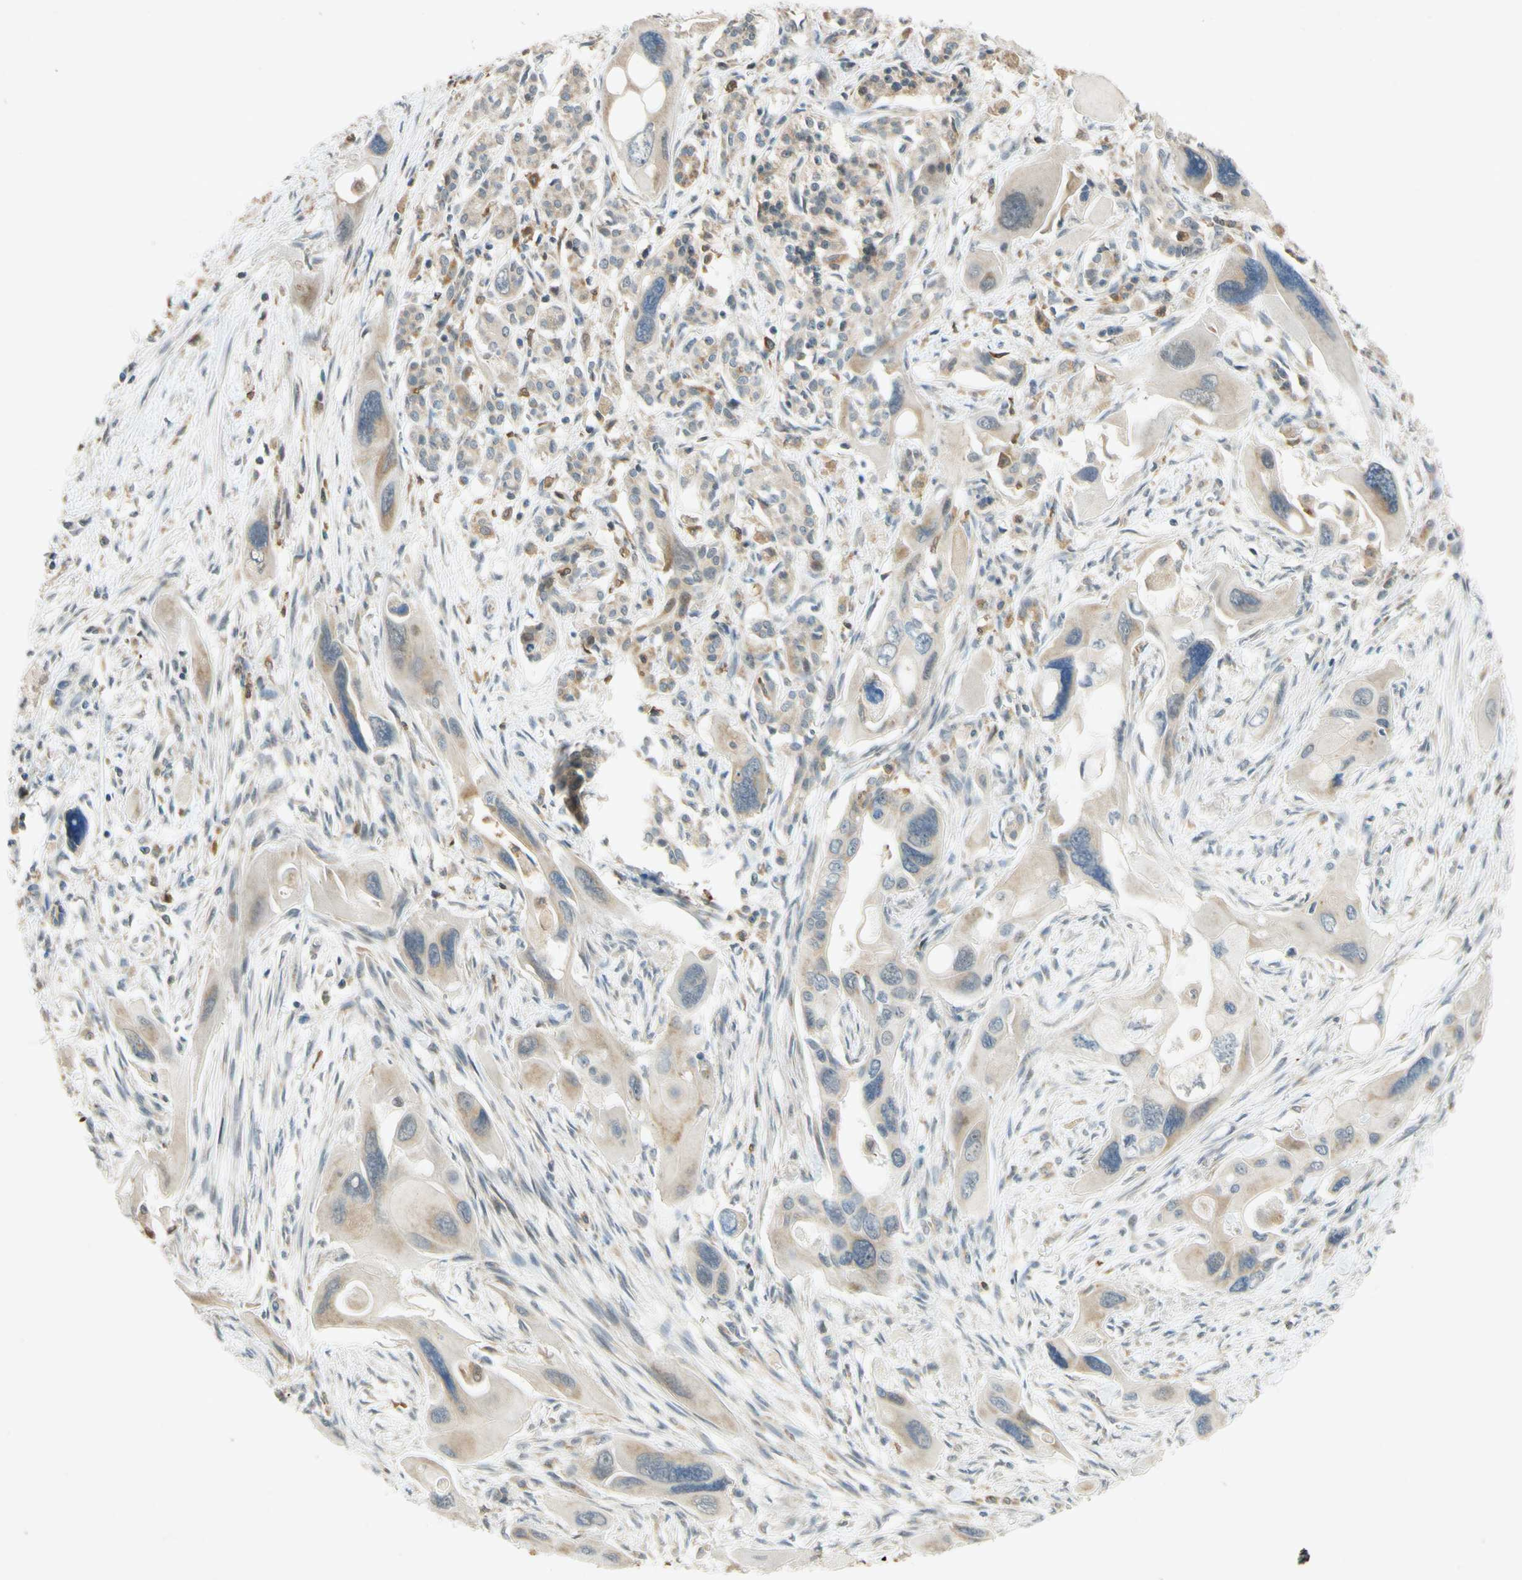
{"staining": {"intensity": "weak", "quantity": ">75%", "location": "cytoplasmic/membranous"}, "tissue": "pancreatic cancer", "cell_type": "Tumor cells", "image_type": "cancer", "snomed": [{"axis": "morphology", "description": "Adenocarcinoma, NOS"}, {"axis": "topography", "description": "Pancreas"}], "caption": "This photomicrograph demonstrates immunohistochemistry (IHC) staining of human pancreatic cancer (adenocarcinoma), with low weak cytoplasmic/membranous positivity in approximately >75% of tumor cells.", "gene": "GATA1", "patient": {"sex": "male", "age": 73}}